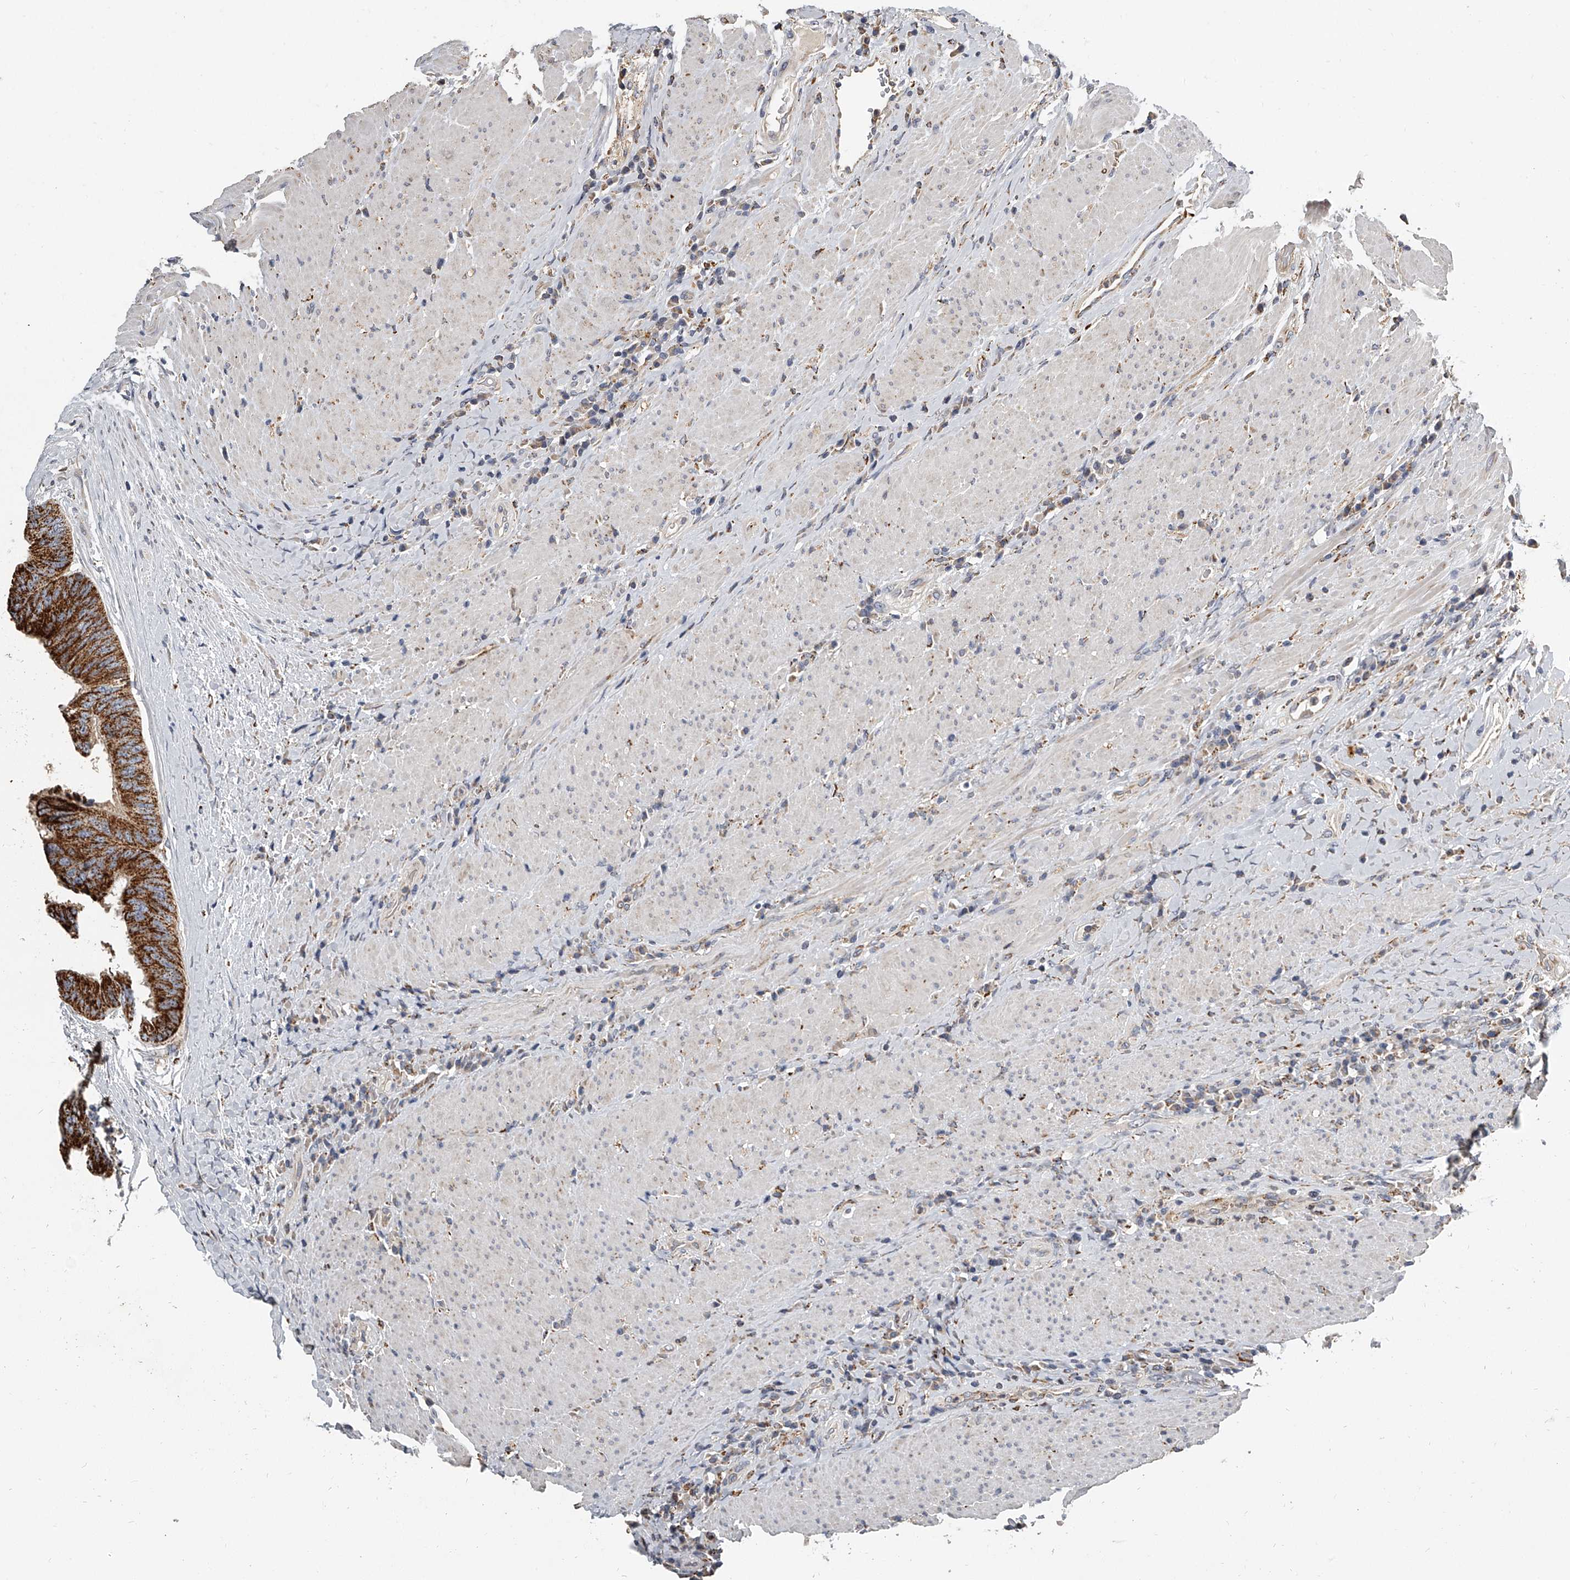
{"staining": {"intensity": "strong", "quantity": ">75%", "location": "cytoplasmic/membranous"}, "tissue": "colorectal cancer", "cell_type": "Tumor cells", "image_type": "cancer", "snomed": [{"axis": "morphology", "description": "Adenocarcinoma, NOS"}, {"axis": "topography", "description": "Rectum"}], "caption": "Strong cytoplasmic/membranous positivity for a protein is appreciated in approximately >75% of tumor cells of colorectal adenocarcinoma using immunohistochemistry (IHC).", "gene": "KLHL7", "patient": {"sex": "male", "age": 72}}